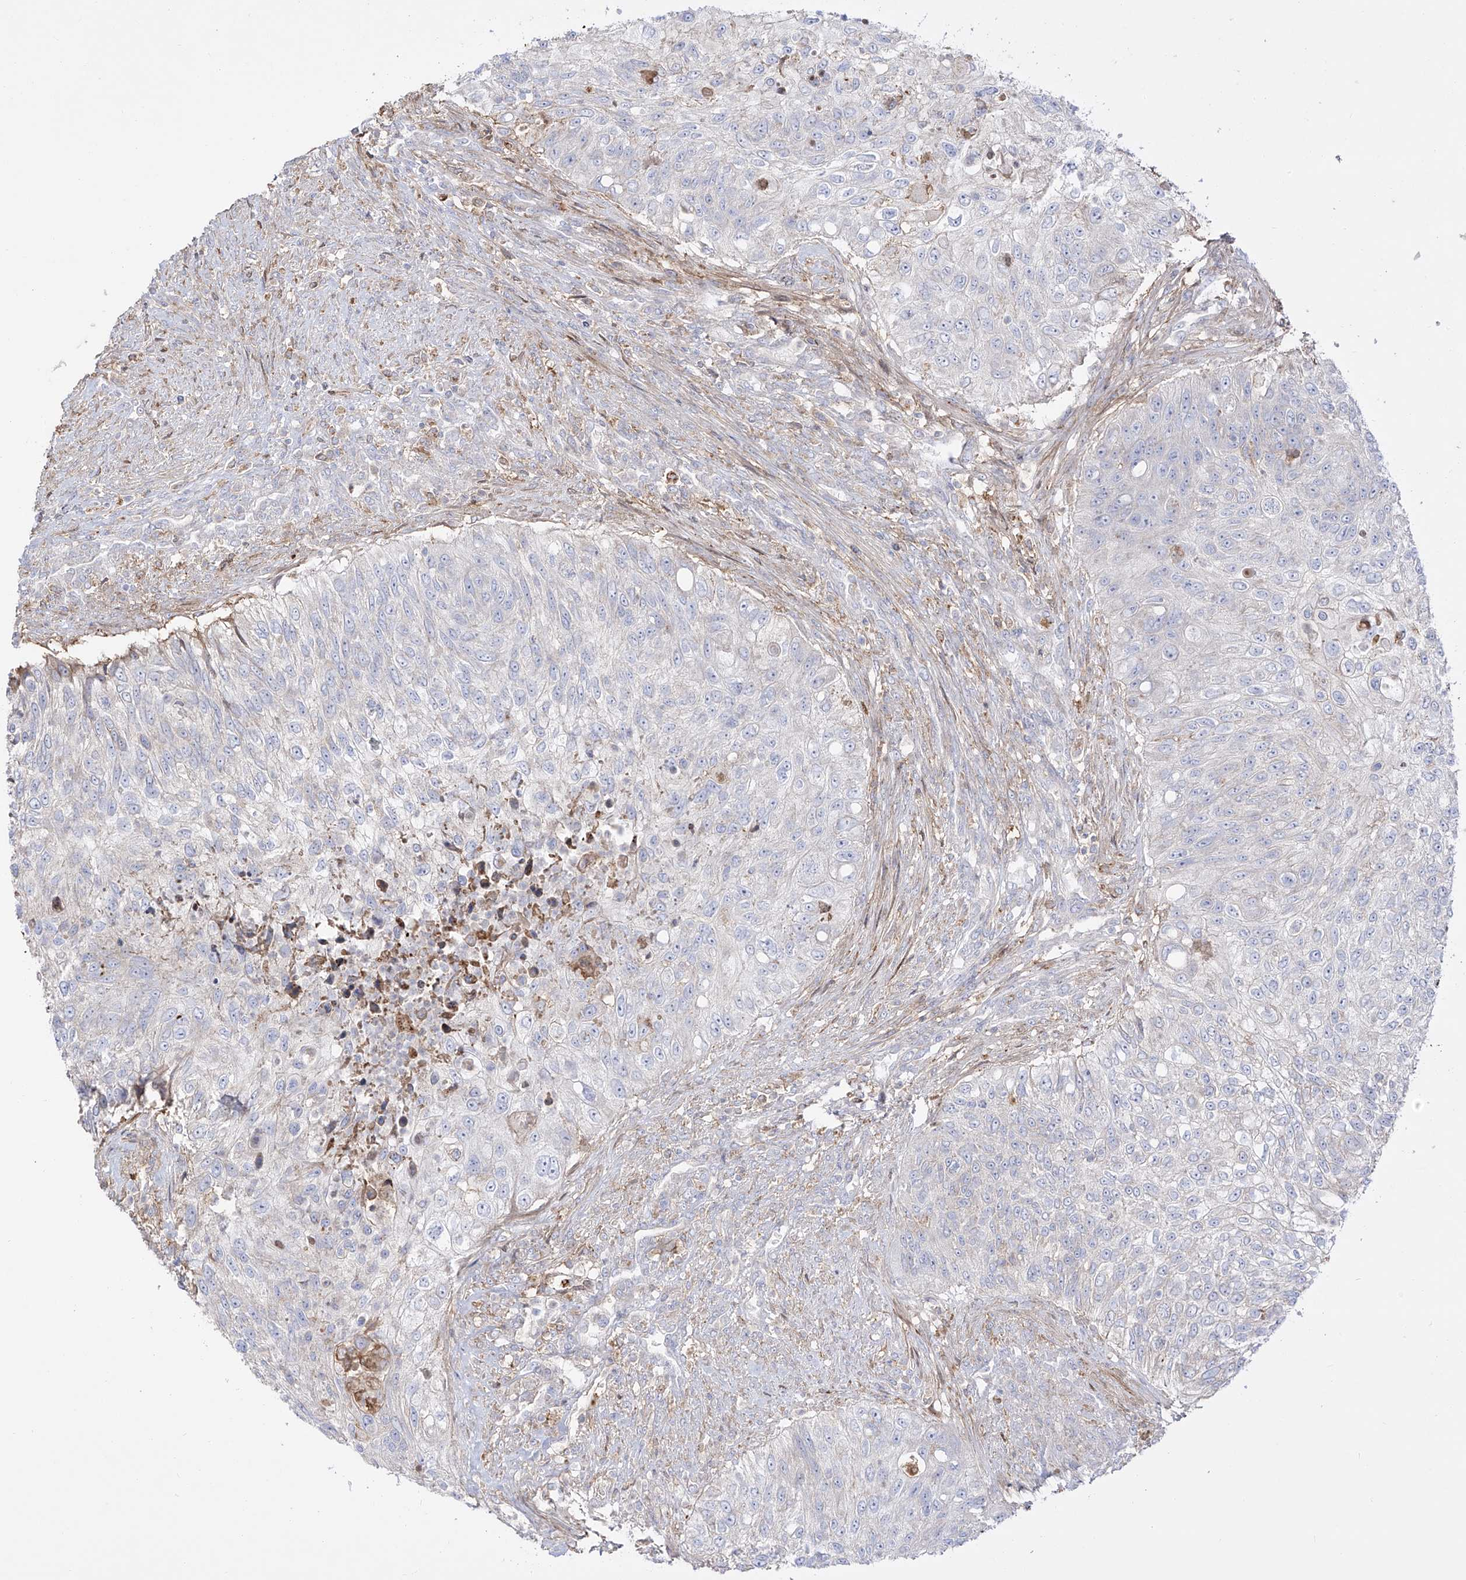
{"staining": {"intensity": "negative", "quantity": "none", "location": "none"}, "tissue": "urothelial cancer", "cell_type": "Tumor cells", "image_type": "cancer", "snomed": [{"axis": "morphology", "description": "Urothelial carcinoma, High grade"}, {"axis": "topography", "description": "Urinary bladder"}], "caption": "Tumor cells are negative for protein expression in human urothelial cancer.", "gene": "ZGRF1", "patient": {"sex": "female", "age": 60}}